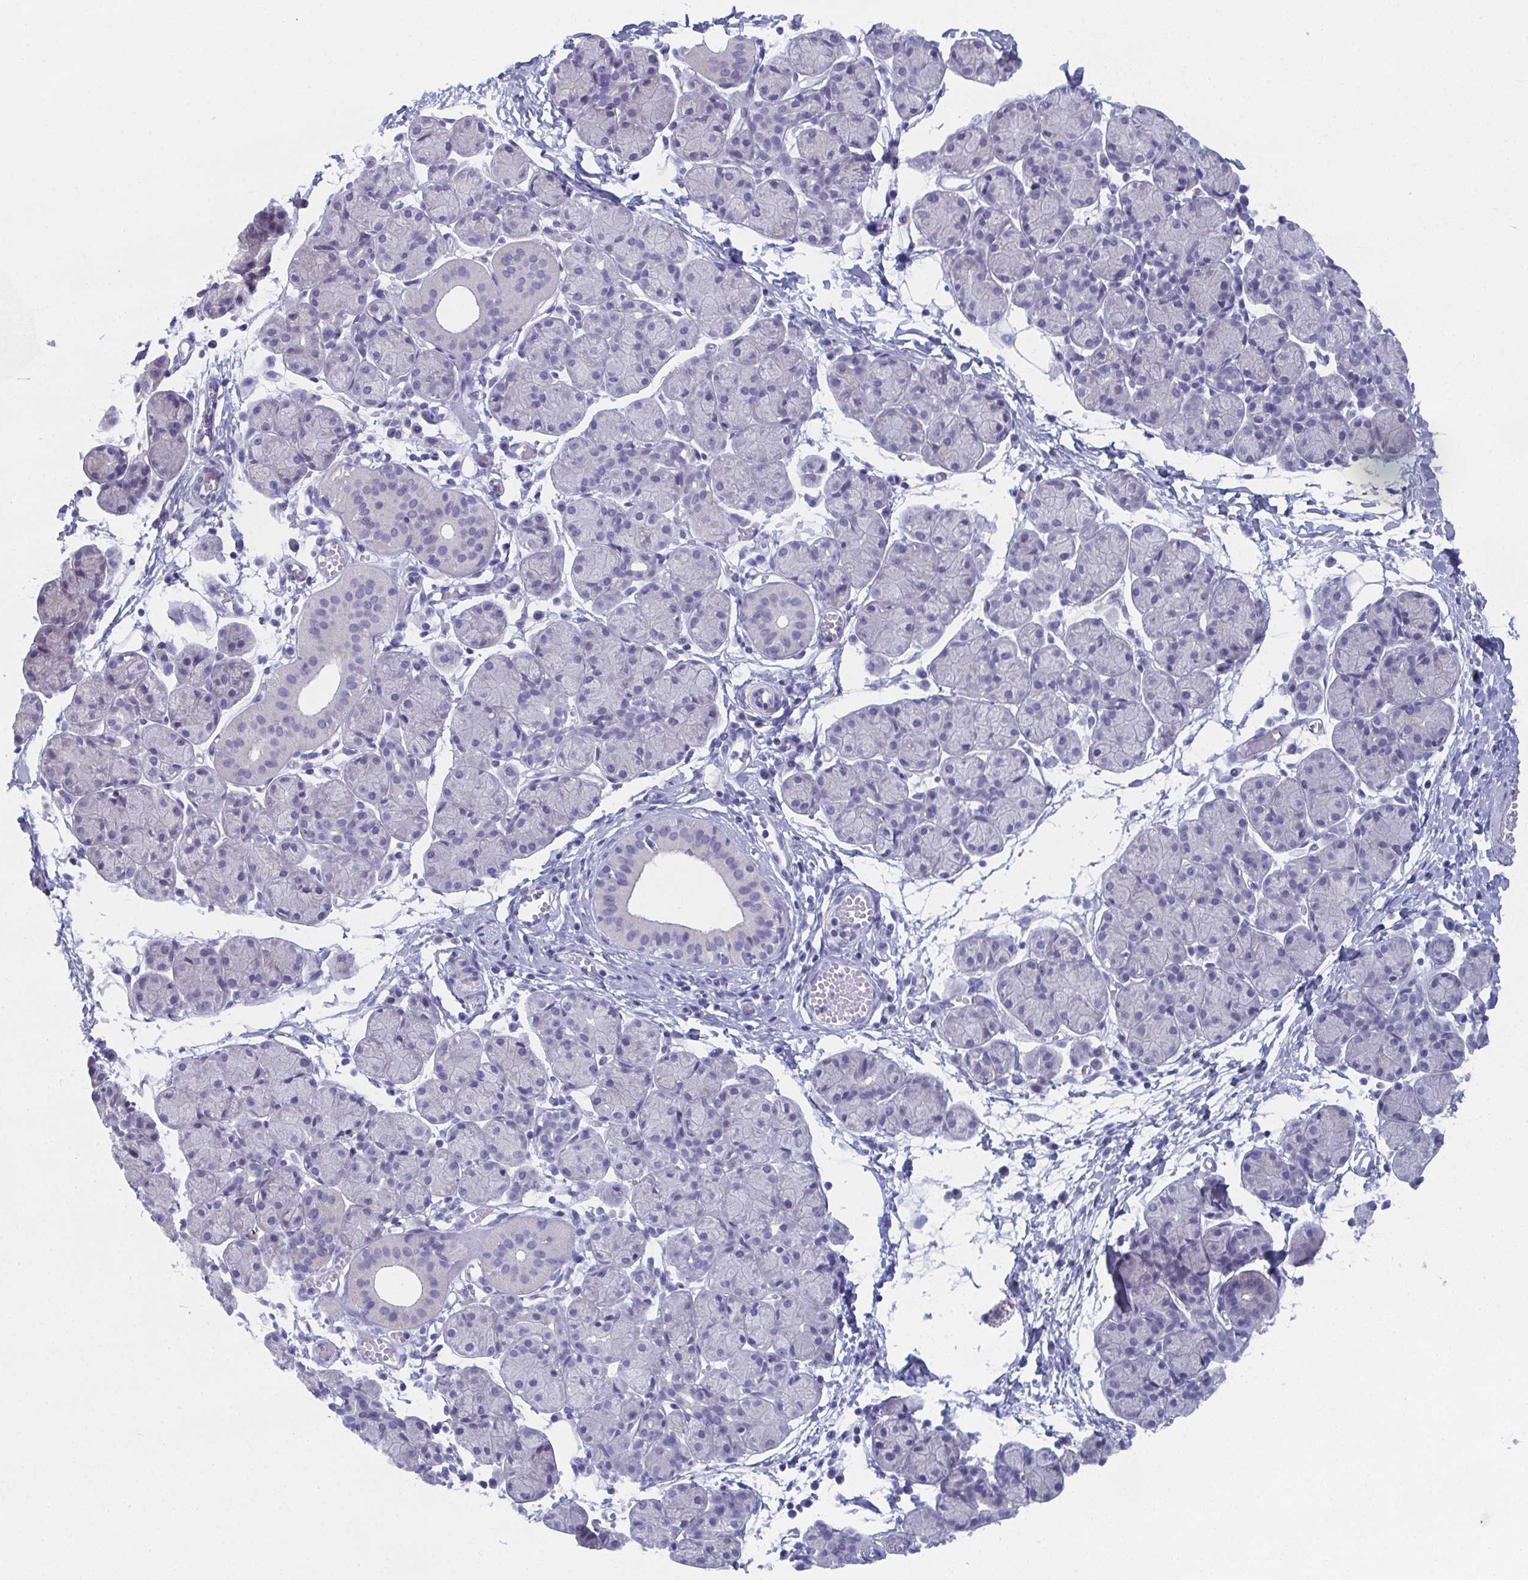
{"staining": {"intensity": "negative", "quantity": "none", "location": "none"}, "tissue": "salivary gland", "cell_type": "Glandular cells", "image_type": "normal", "snomed": [{"axis": "morphology", "description": "Normal tissue, NOS"}, {"axis": "morphology", "description": "Inflammation, NOS"}, {"axis": "topography", "description": "Lymph node"}, {"axis": "topography", "description": "Salivary gland"}], "caption": "Photomicrograph shows no protein expression in glandular cells of benign salivary gland. Nuclei are stained in blue.", "gene": "DYDC2", "patient": {"sex": "male", "age": 3}}